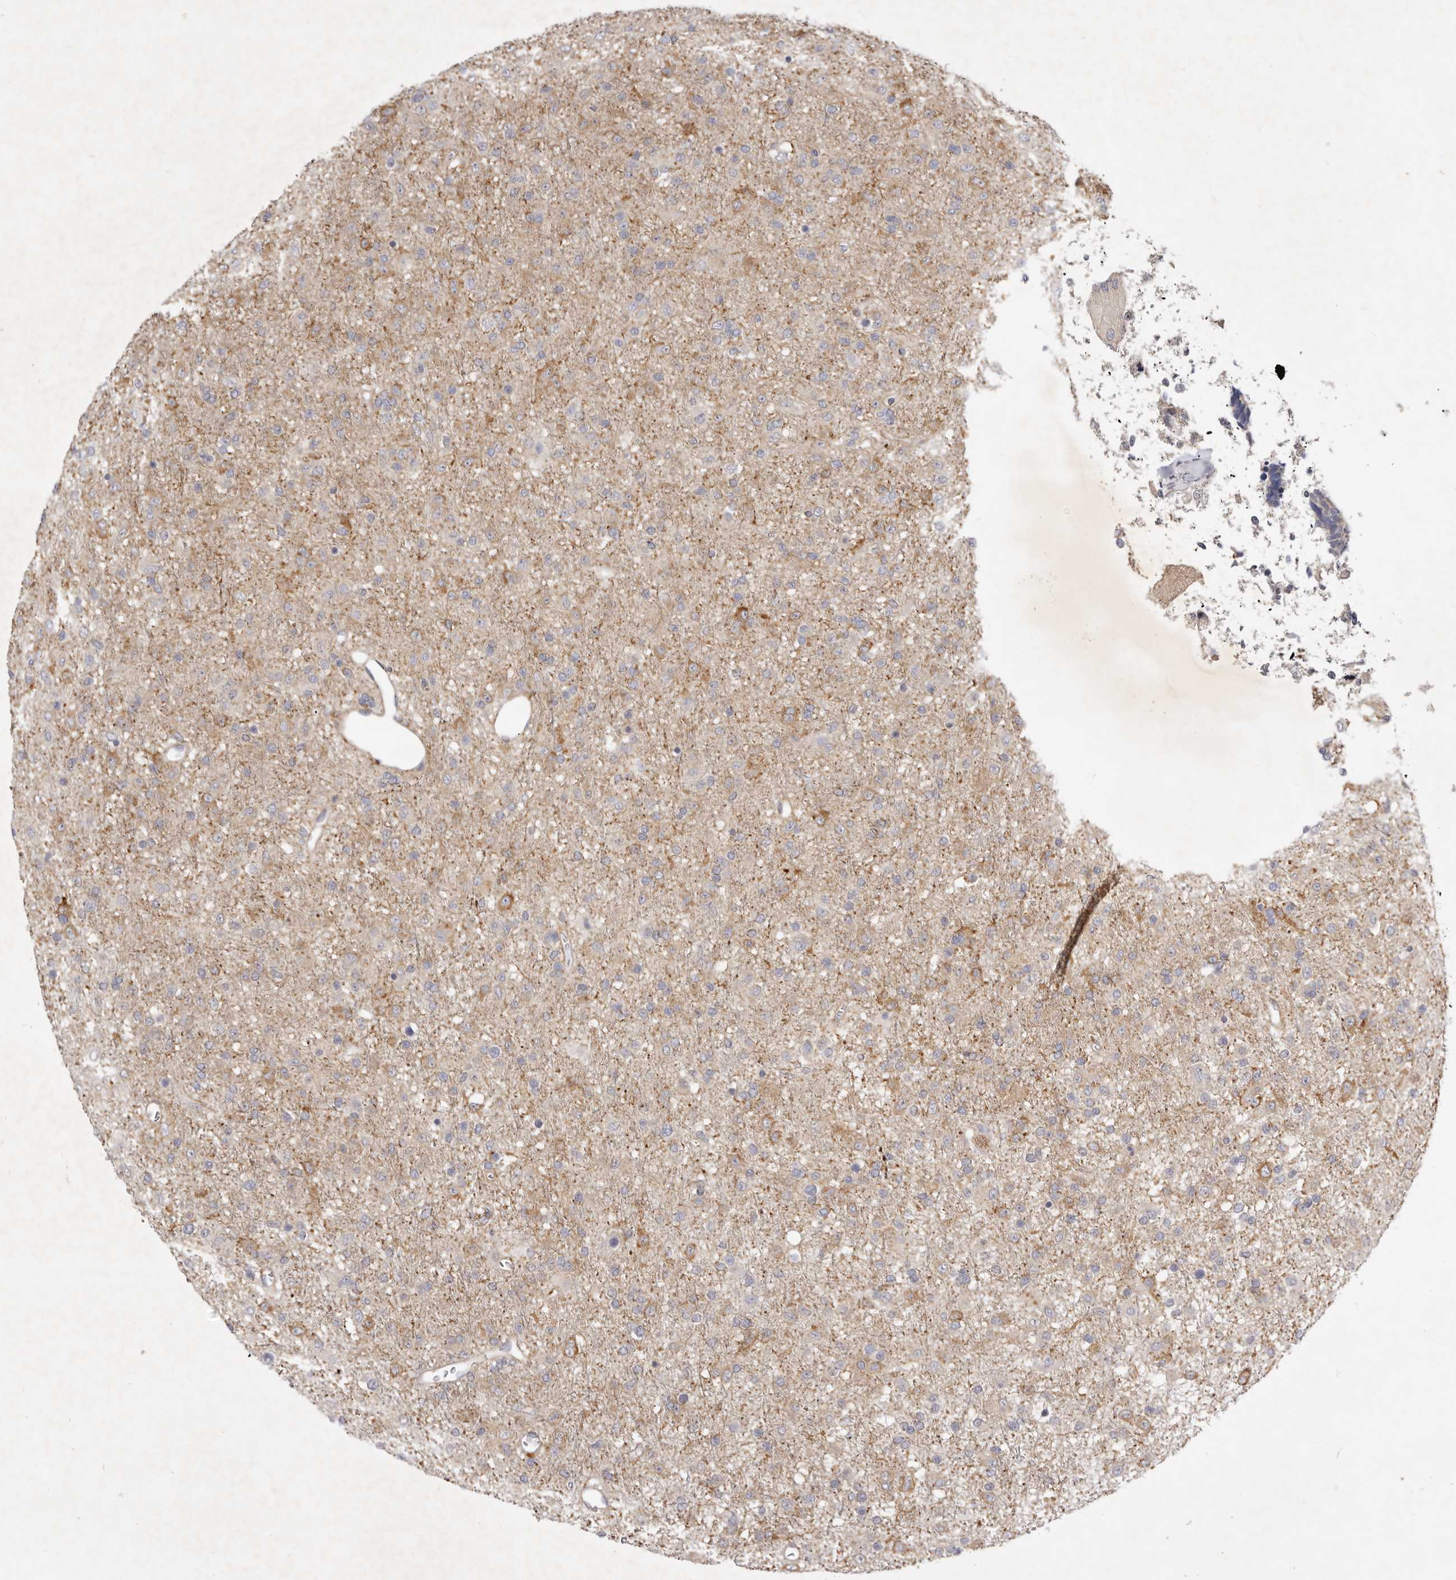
{"staining": {"intensity": "negative", "quantity": "none", "location": "none"}, "tissue": "glioma", "cell_type": "Tumor cells", "image_type": "cancer", "snomed": [{"axis": "morphology", "description": "Glioma, malignant, Low grade"}, {"axis": "topography", "description": "Brain"}], "caption": "High power microscopy photomicrograph of an IHC image of malignant glioma (low-grade), revealing no significant staining in tumor cells.", "gene": "ADAMTS9", "patient": {"sex": "male", "age": 65}}